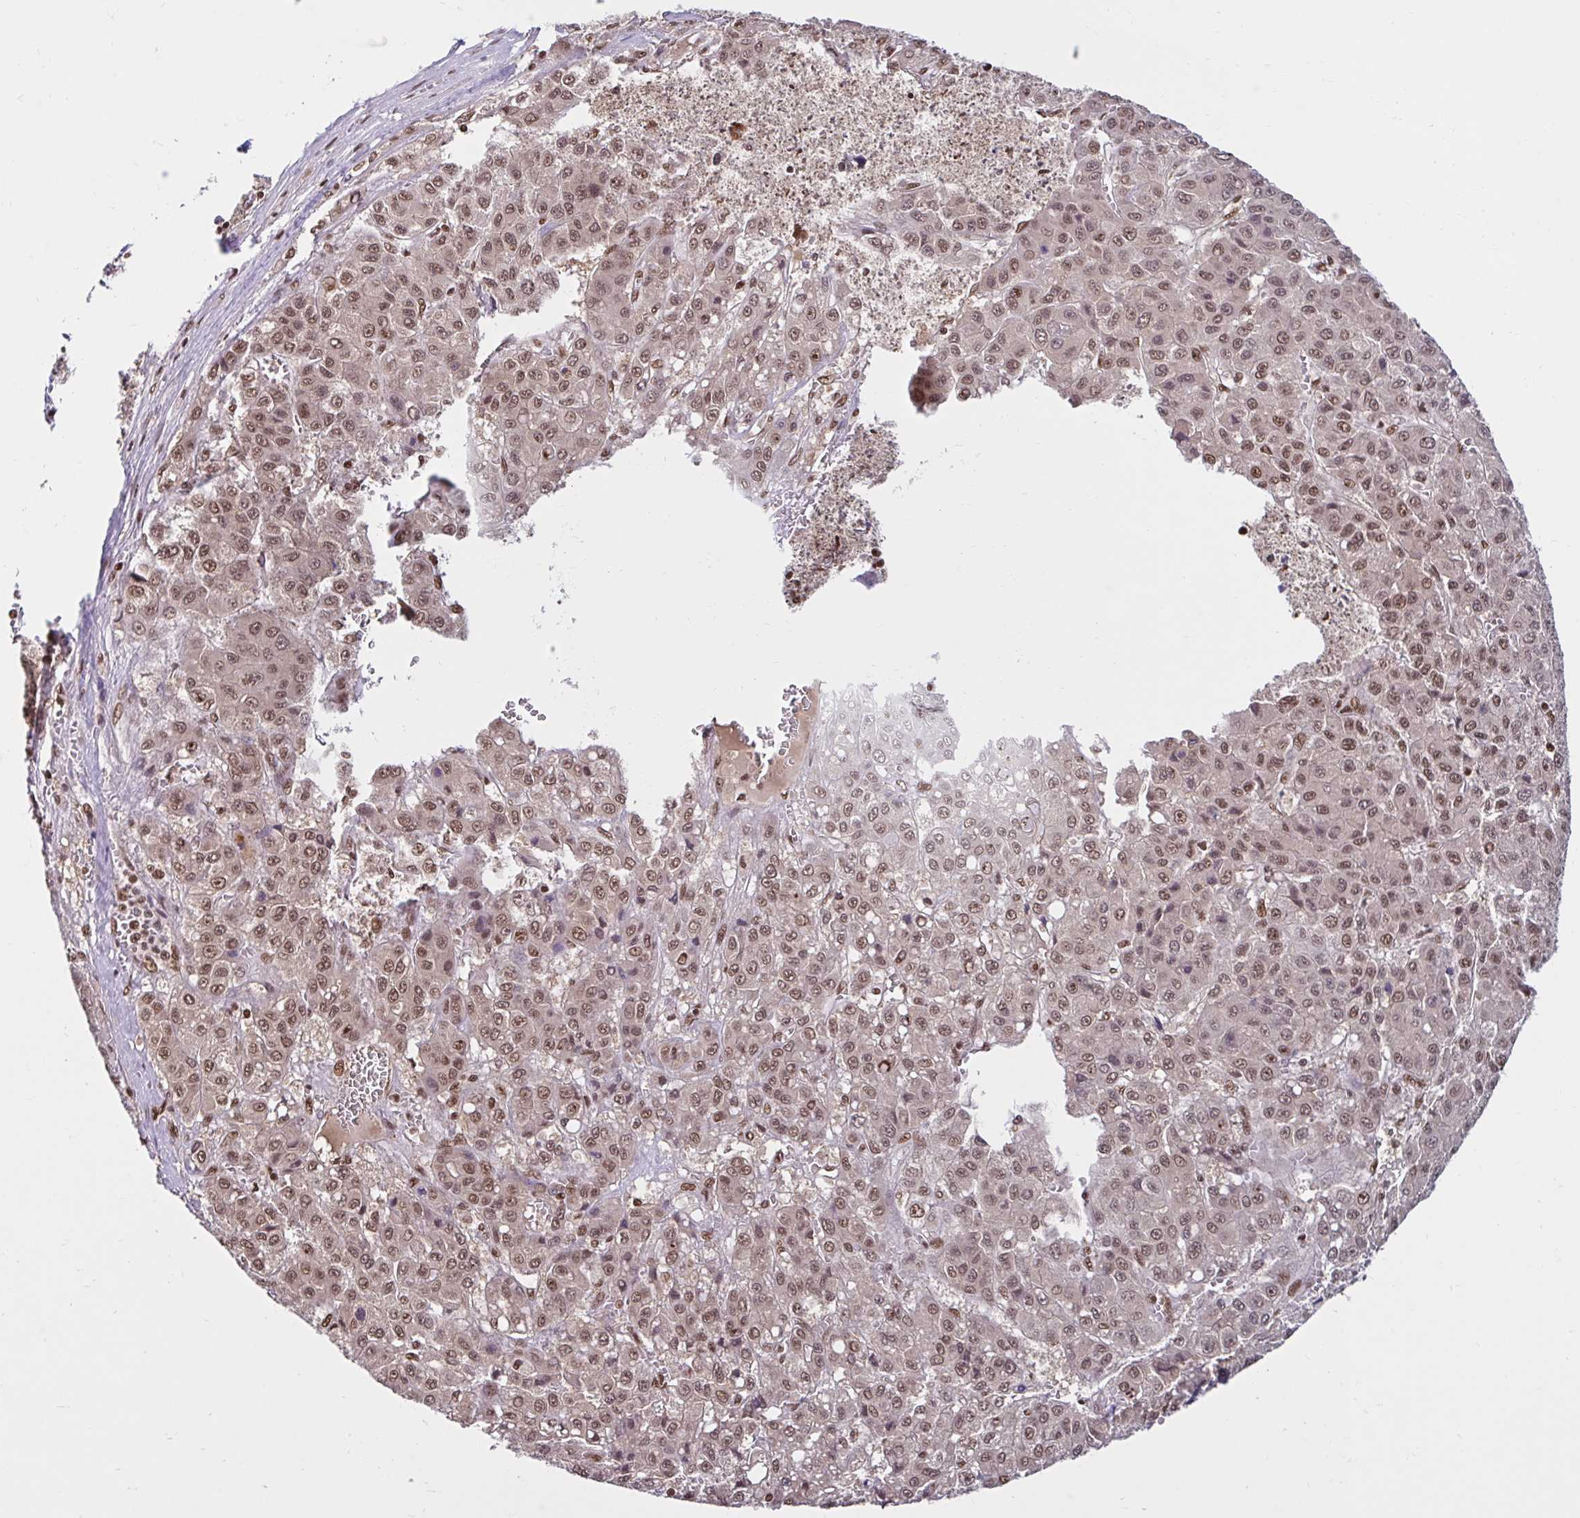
{"staining": {"intensity": "moderate", "quantity": ">75%", "location": "nuclear"}, "tissue": "liver cancer", "cell_type": "Tumor cells", "image_type": "cancer", "snomed": [{"axis": "morphology", "description": "Carcinoma, Hepatocellular, NOS"}, {"axis": "topography", "description": "Liver"}], "caption": "Brown immunohistochemical staining in hepatocellular carcinoma (liver) demonstrates moderate nuclear expression in approximately >75% of tumor cells. (Brightfield microscopy of DAB IHC at high magnification).", "gene": "ABCA9", "patient": {"sex": "male", "age": 70}}